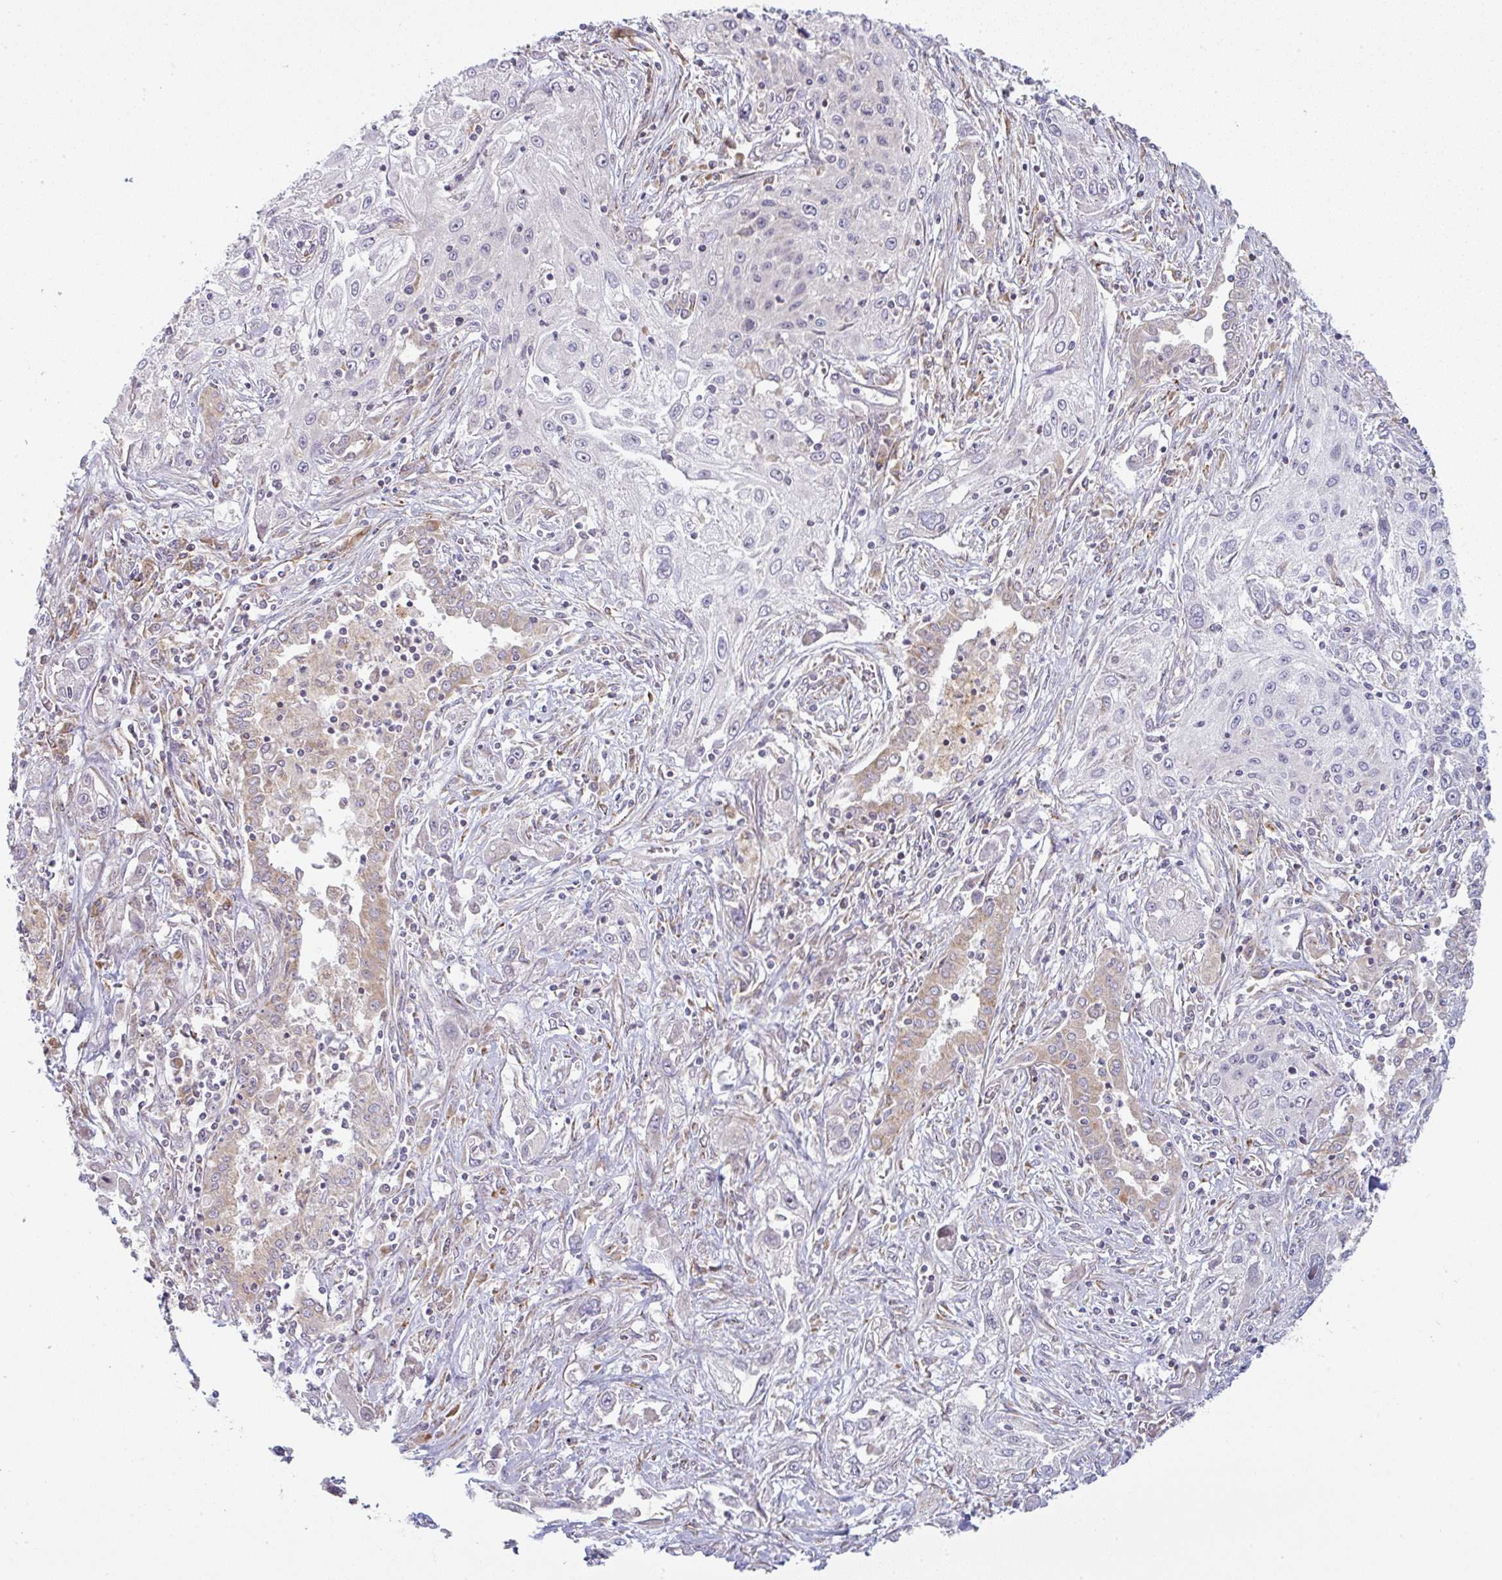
{"staining": {"intensity": "negative", "quantity": "none", "location": "none"}, "tissue": "lung cancer", "cell_type": "Tumor cells", "image_type": "cancer", "snomed": [{"axis": "morphology", "description": "Squamous cell carcinoma, NOS"}, {"axis": "topography", "description": "Lung"}], "caption": "Immunohistochemistry of lung cancer (squamous cell carcinoma) shows no positivity in tumor cells.", "gene": "MOB1A", "patient": {"sex": "female", "age": 69}}